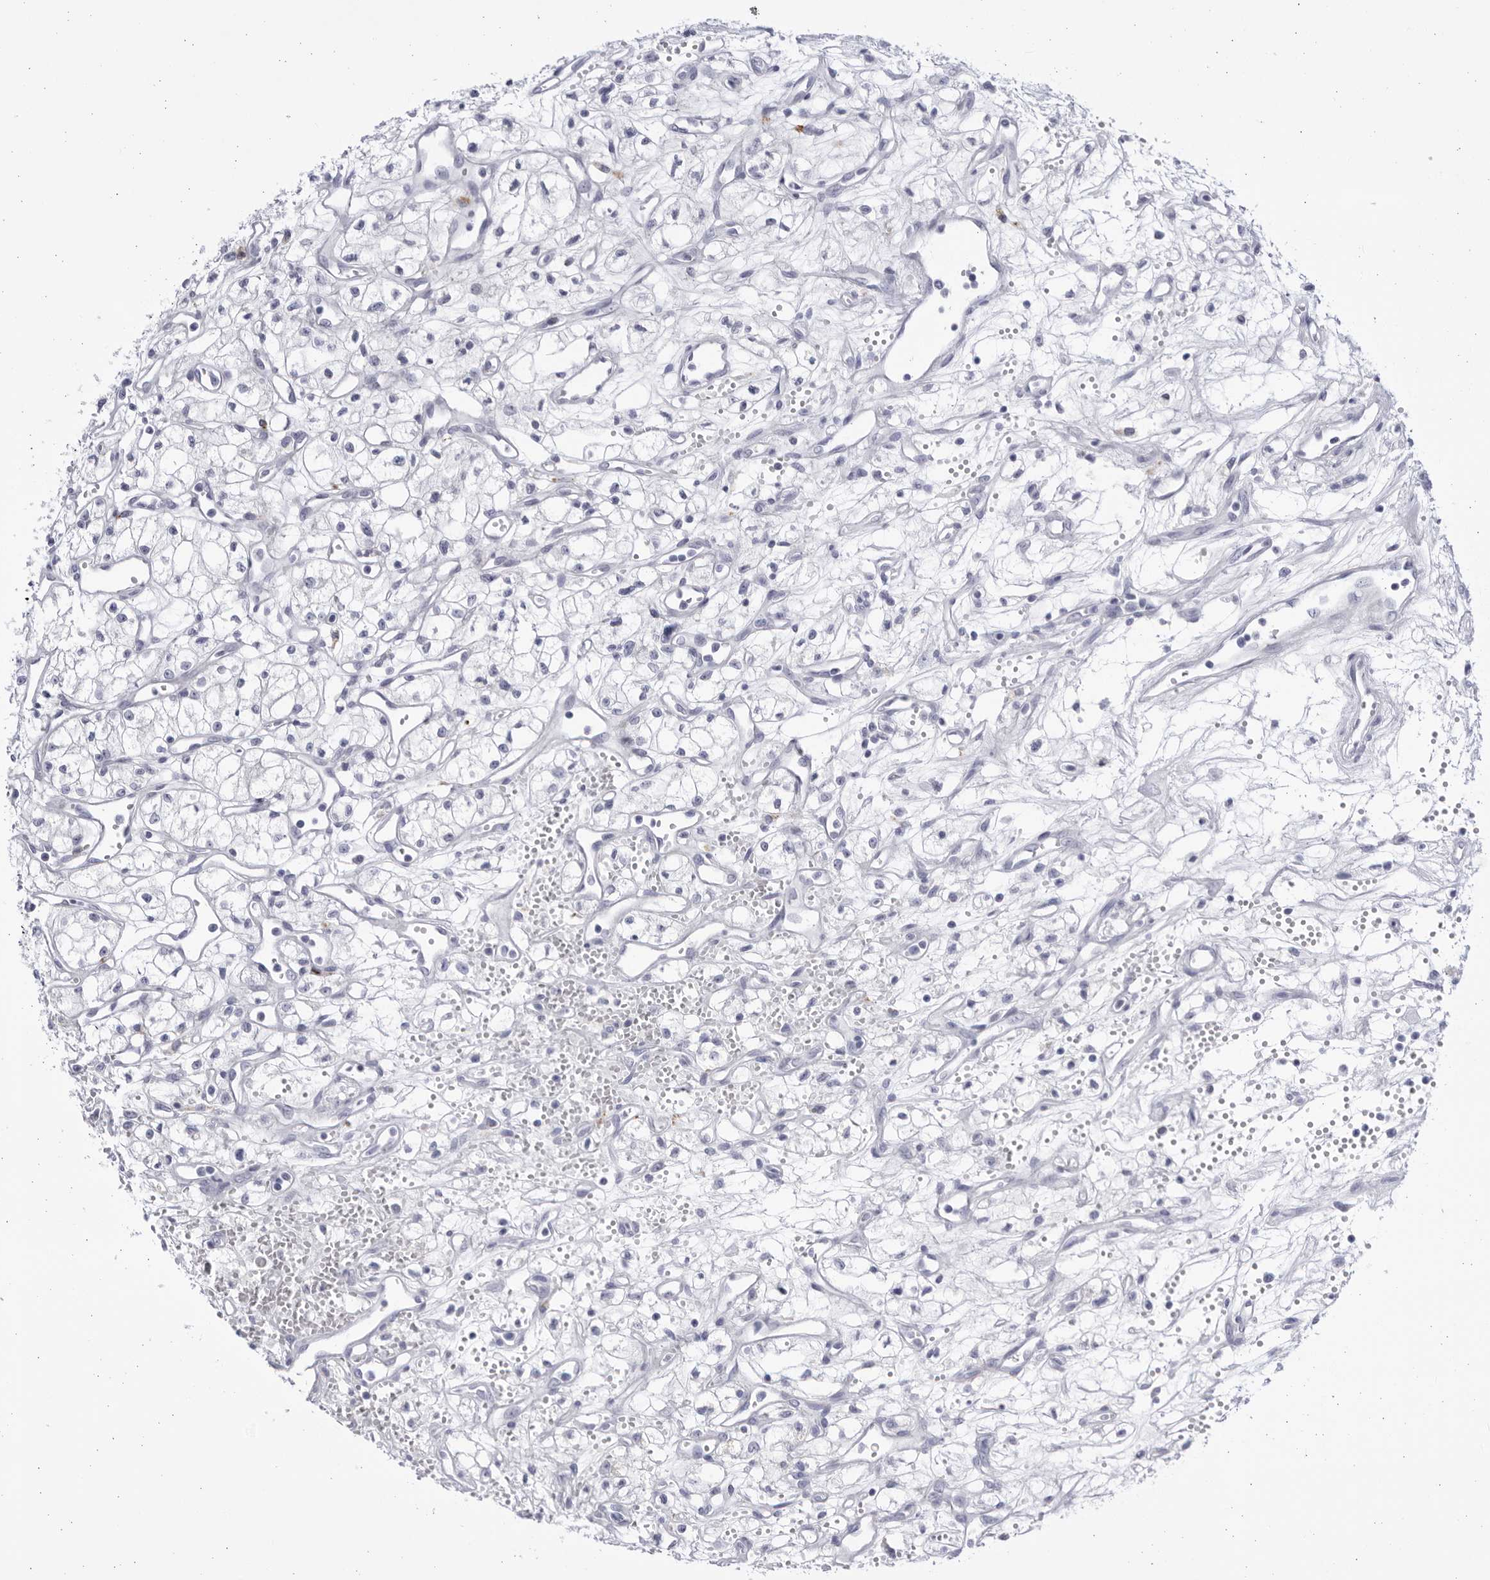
{"staining": {"intensity": "negative", "quantity": "none", "location": "none"}, "tissue": "renal cancer", "cell_type": "Tumor cells", "image_type": "cancer", "snomed": [{"axis": "morphology", "description": "Adenocarcinoma, NOS"}, {"axis": "topography", "description": "Kidney"}], "caption": "Protein analysis of renal adenocarcinoma reveals no significant positivity in tumor cells.", "gene": "CCDC181", "patient": {"sex": "male", "age": 59}}